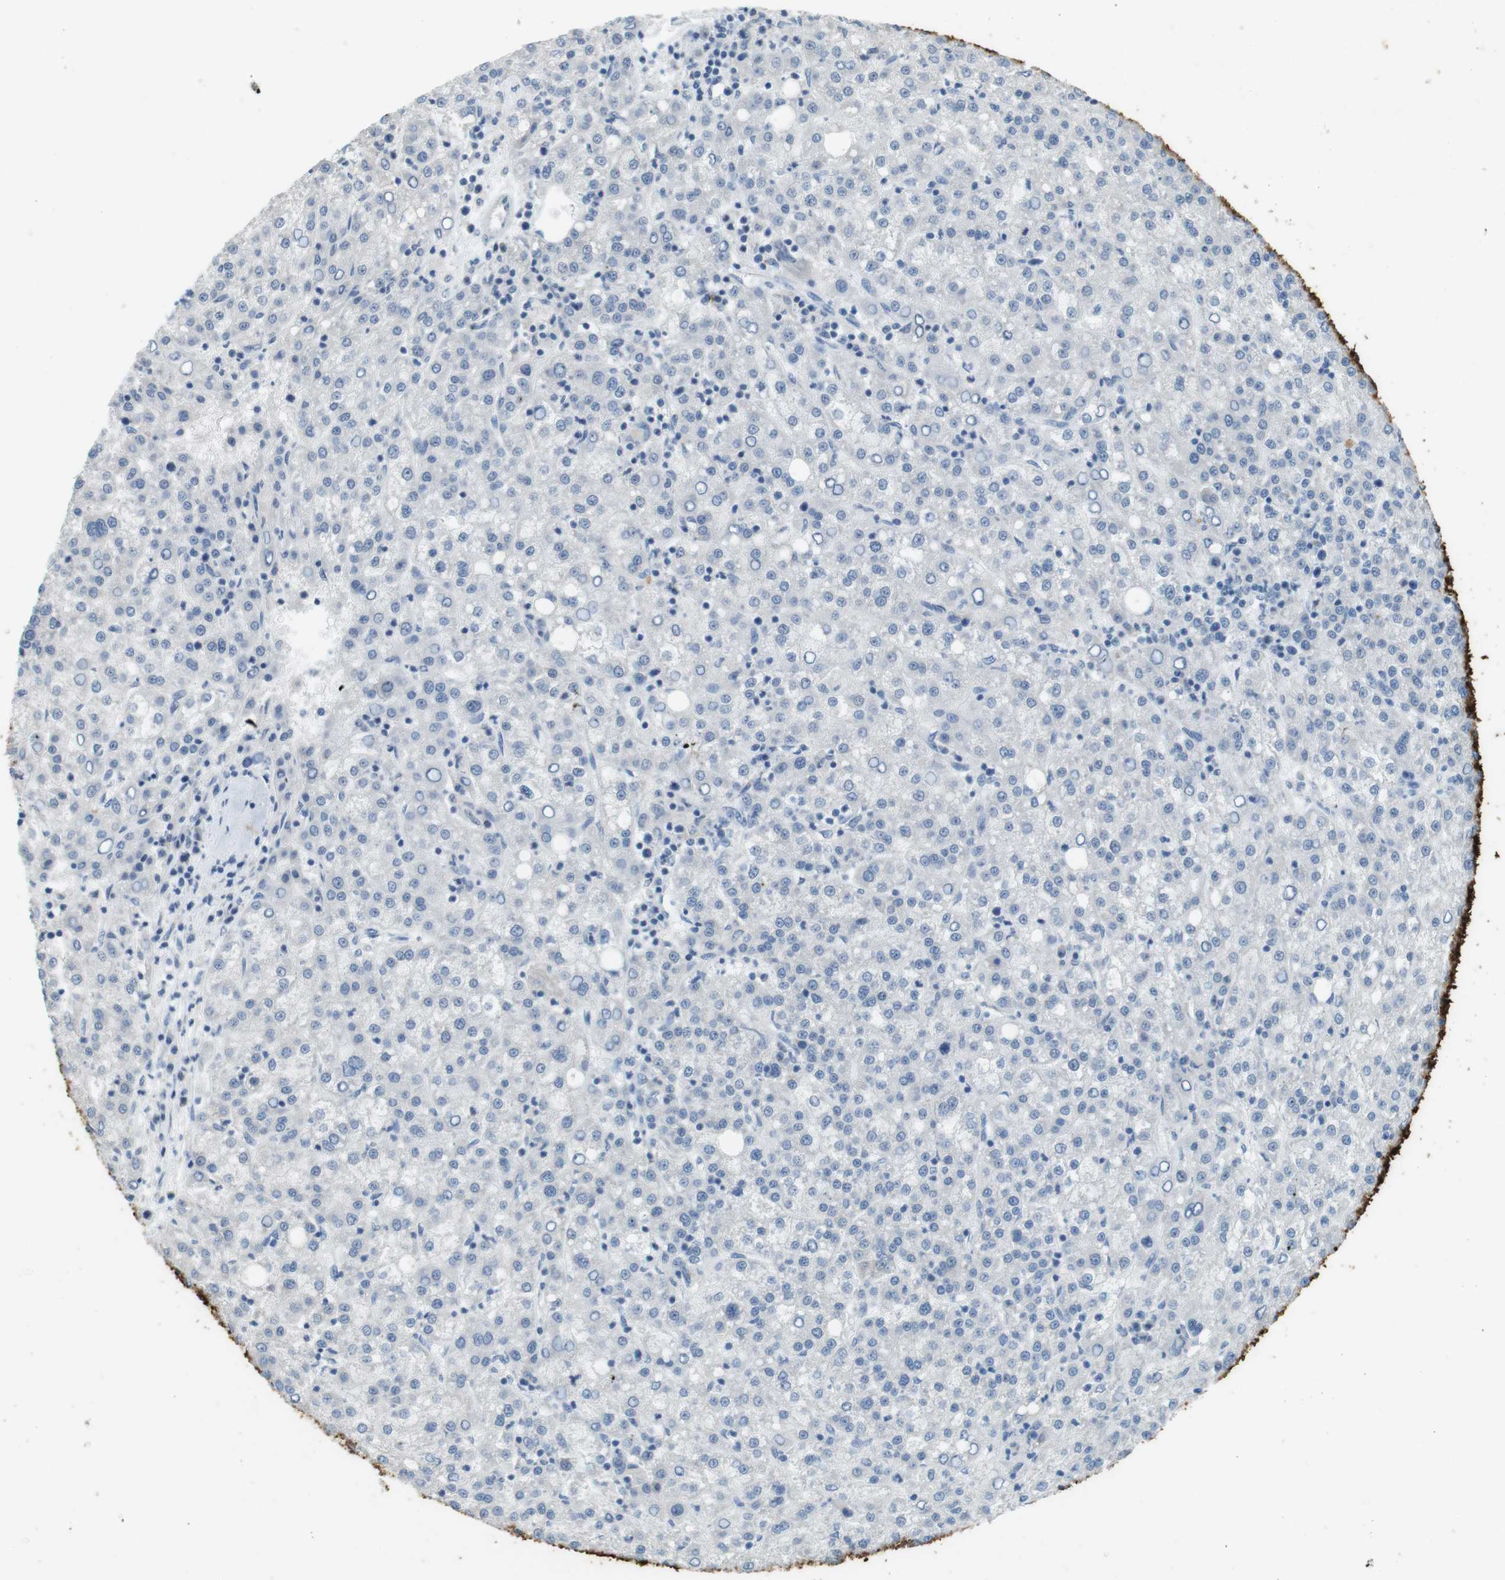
{"staining": {"intensity": "negative", "quantity": "none", "location": "none"}, "tissue": "liver cancer", "cell_type": "Tumor cells", "image_type": "cancer", "snomed": [{"axis": "morphology", "description": "Carcinoma, Hepatocellular, NOS"}, {"axis": "topography", "description": "Liver"}], "caption": "A photomicrograph of human liver hepatocellular carcinoma is negative for staining in tumor cells. (DAB immunohistochemistry (IHC) with hematoxylin counter stain).", "gene": "MUC5B", "patient": {"sex": "female", "age": 58}}